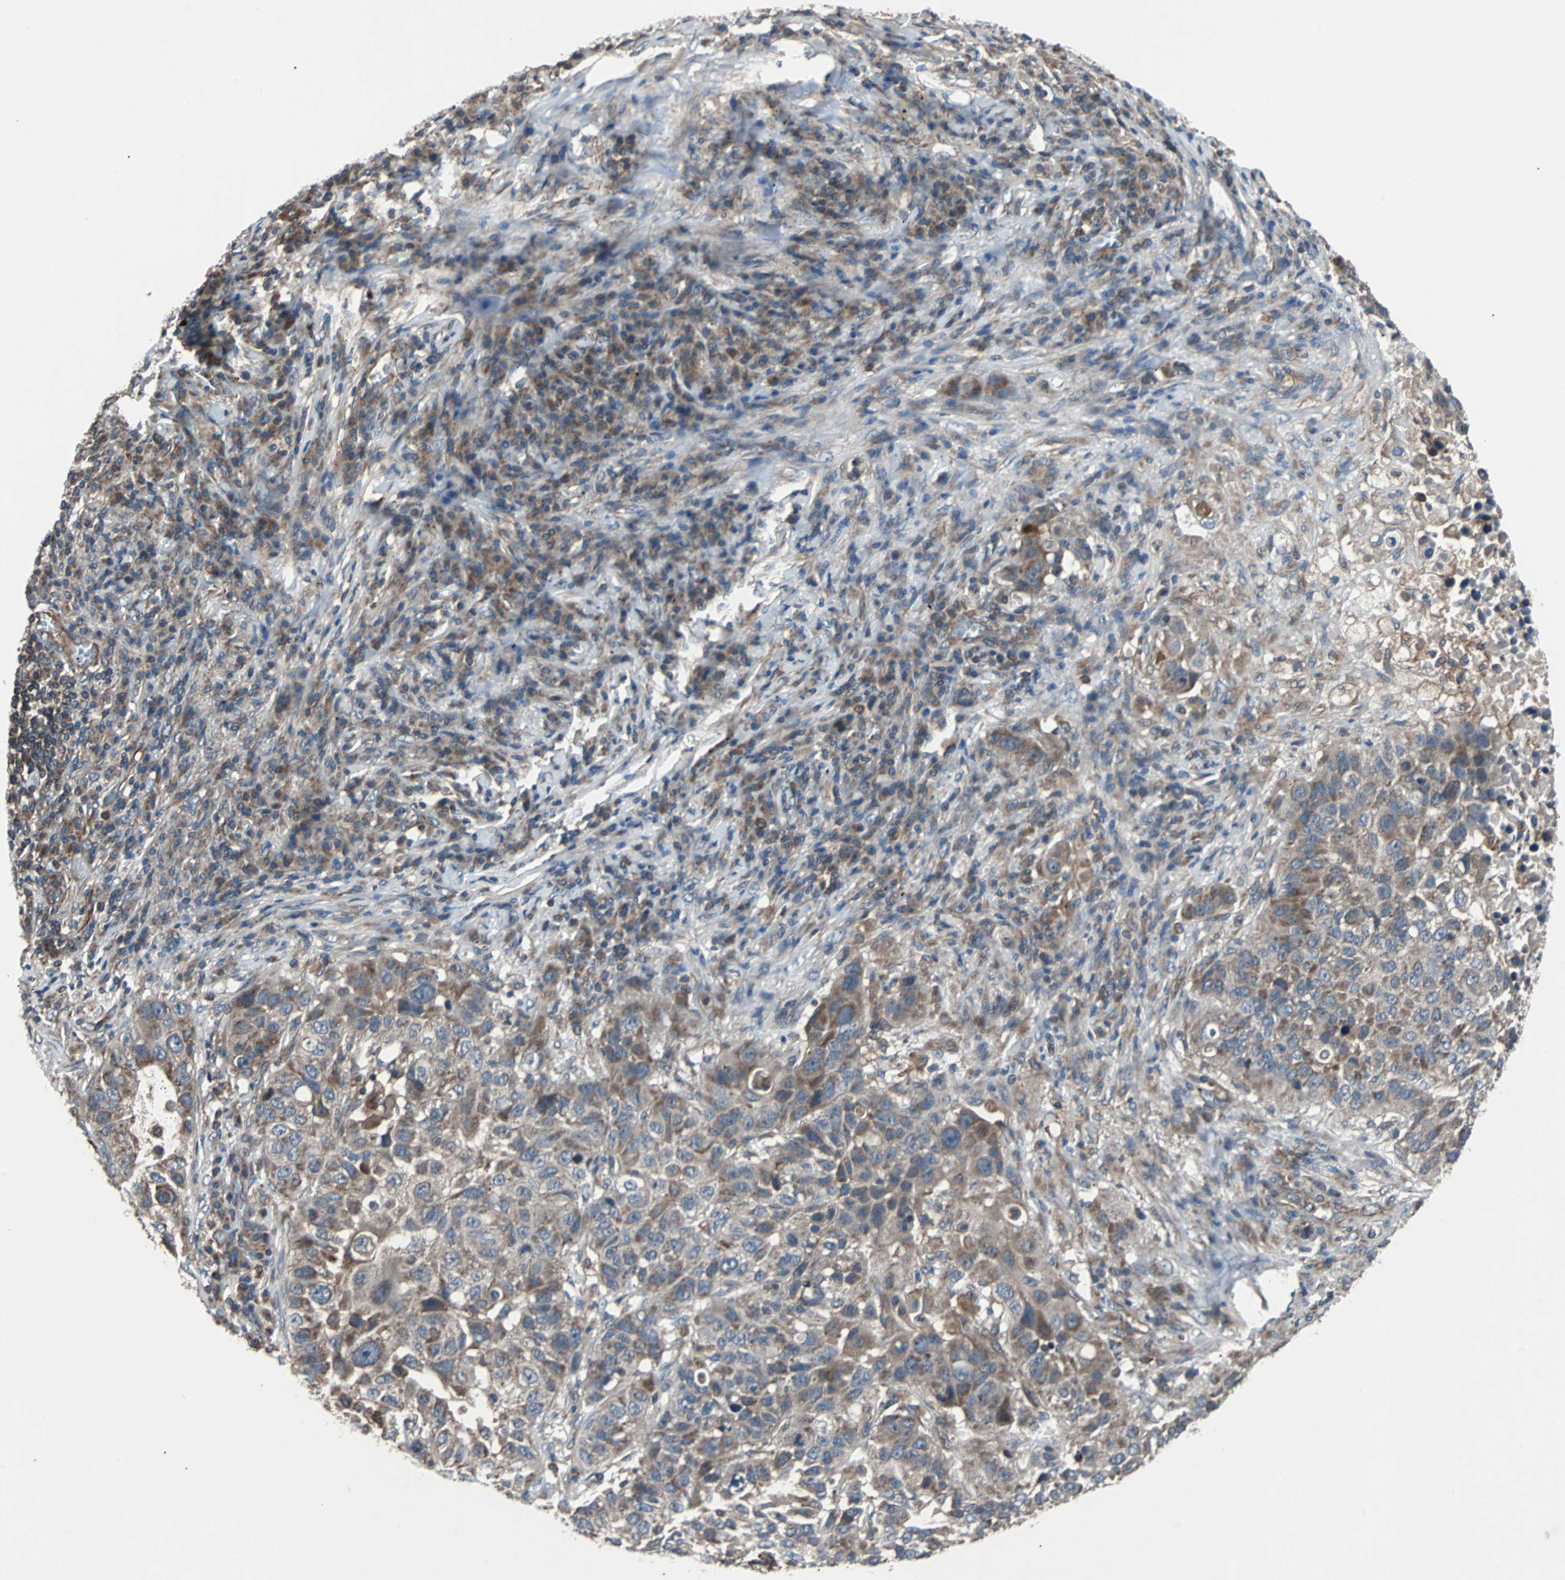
{"staining": {"intensity": "moderate", "quantity": ">75%", "location": "cytoplasmic/membranous"}, "tissue": "lung cancer", "cell_type": "Tumor cells", "image_type": "cancer", "snomed": [{"axis": "morphology", "description": "Squamous cell carcinoma, NOS"}, {"axis": "topography", "description": "Lung"}], "caption": "A histopathology image showing moderate cytoplasmic/membranous staining in about >75% of tumor cells in lung cancer, as visualized by brown immunohistochemical staining.", "gene": "ACTR3", "patient": {"sex": "male", "age": 57}}